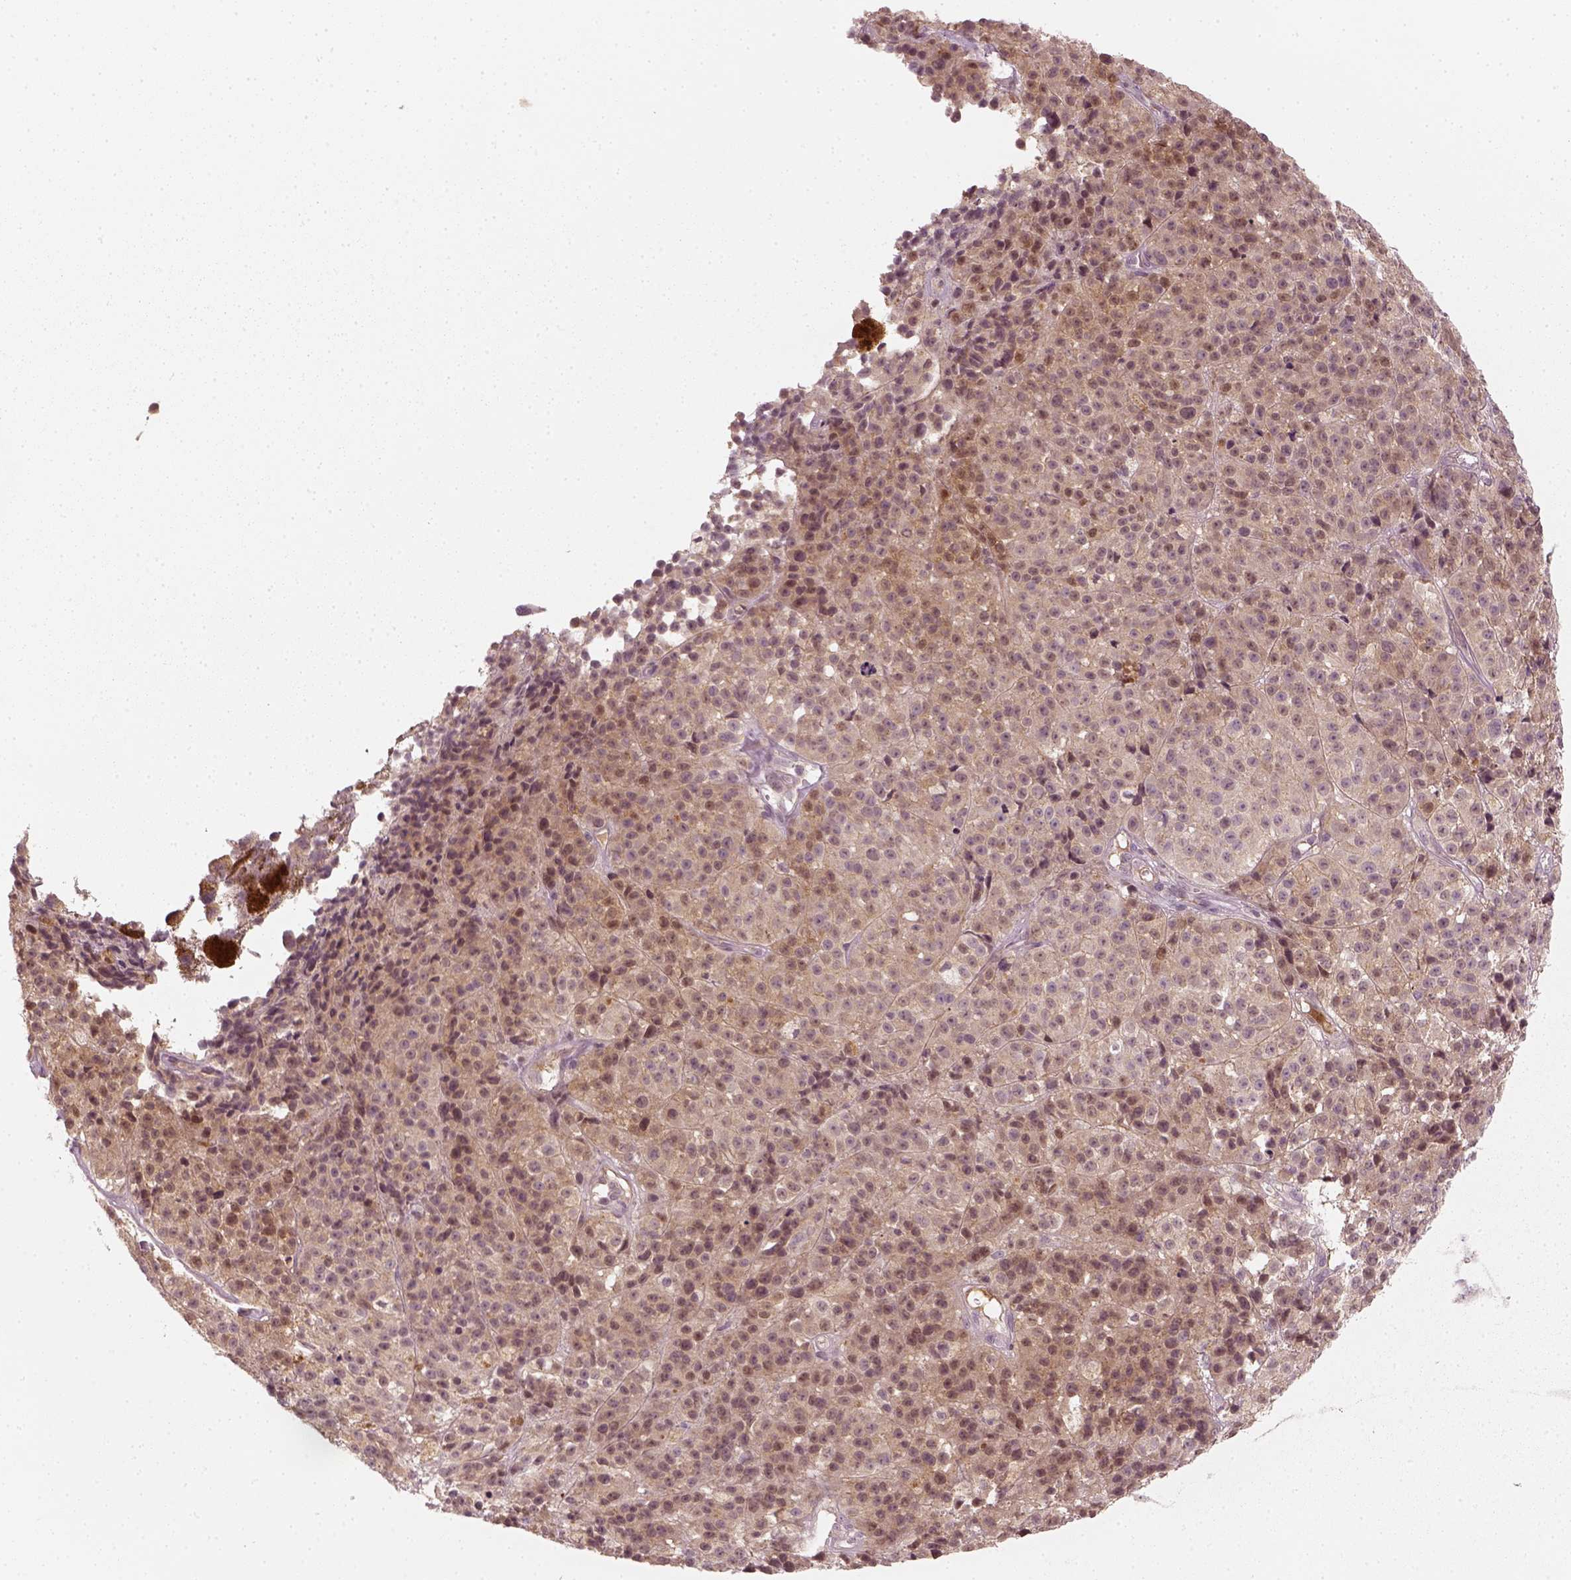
{"staining": {"intensity": "weak", "quantity": ">75%", "location": "cytoplasmic/membranous"}, "tissue": "melanoma", "cell_type": "Tumor cells", "image_type": "cancer", "snomed": [{"axis": "morphology", "description": "Malignant melanoma, NOS"}, {"axis": "topography", "description": "Skin"}], "caption": "IHC of human melanoma demonstrates low levels of weak cytoplasmic/membranous positivity in approximately >75% of tumor cells.", "gene": "MLIP", "patient": {"sex": "female", "age": 58}}